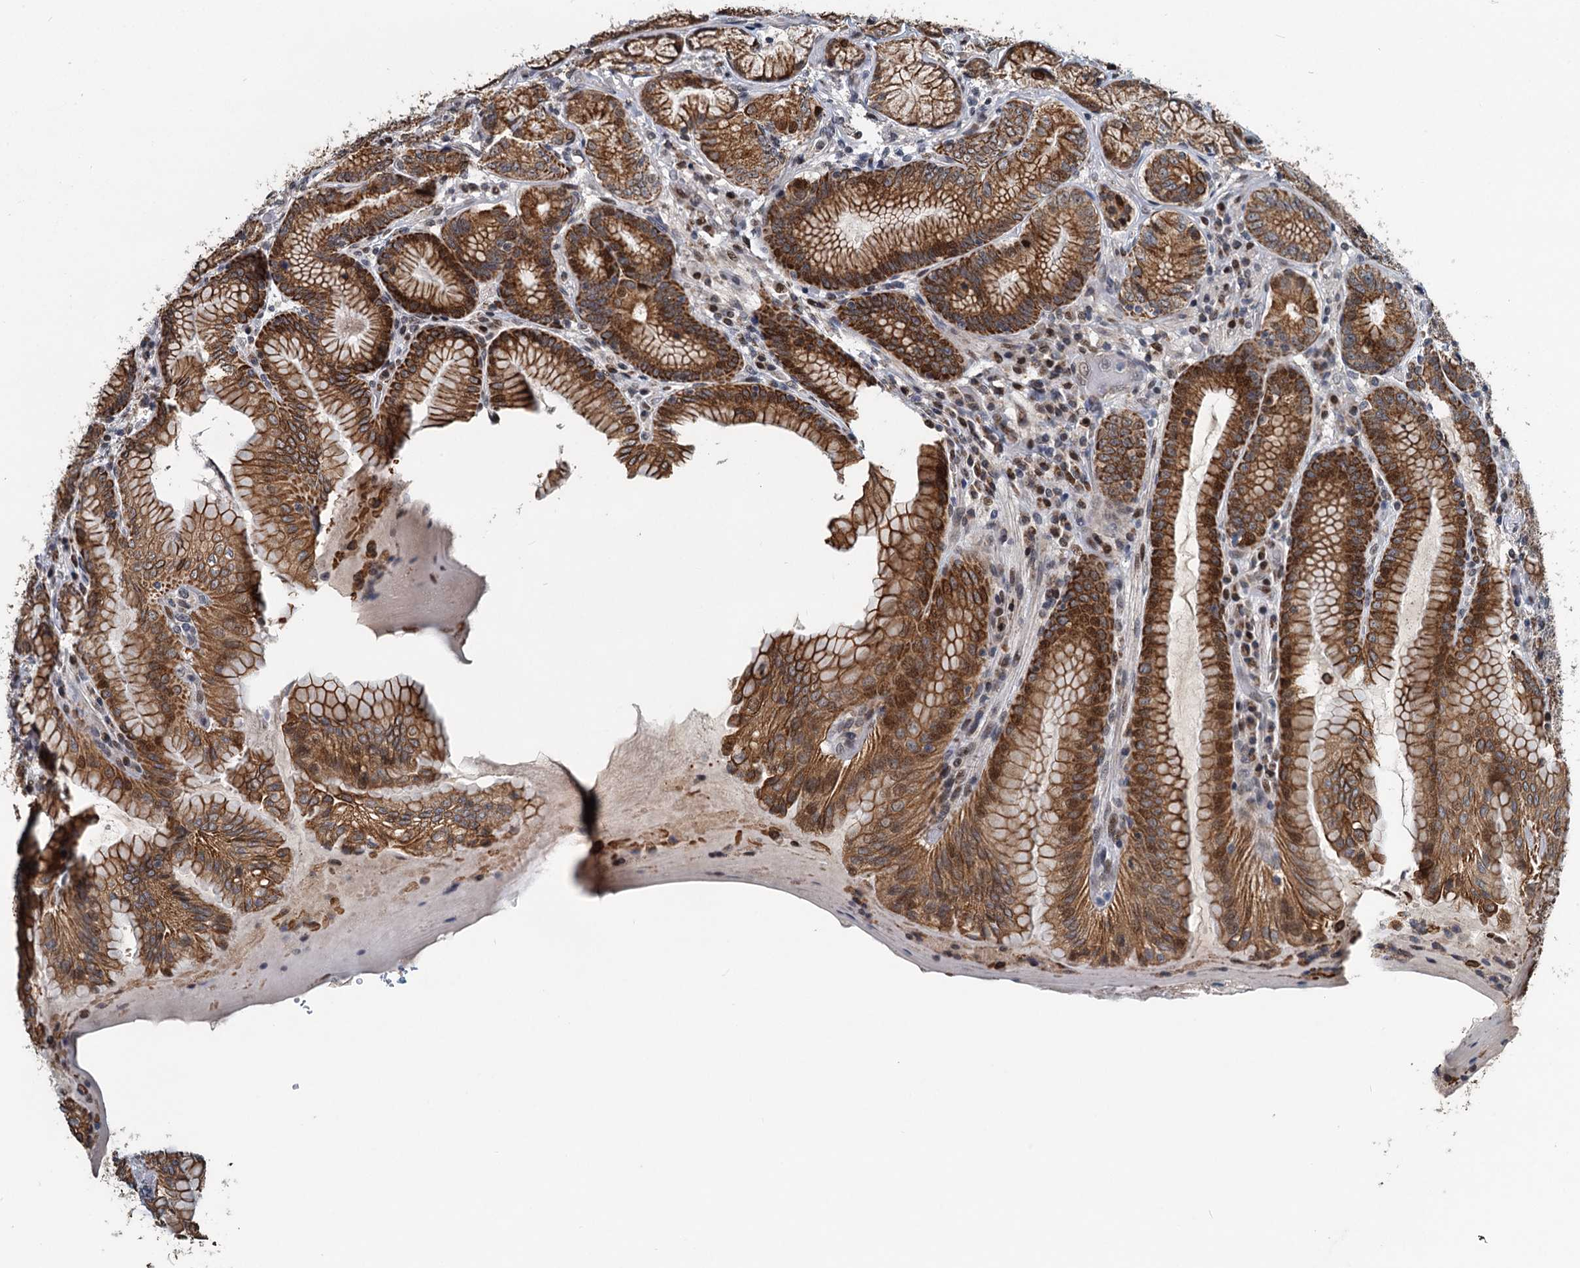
{"staining": {"intensity": "strong", "quantity": ">75%", "location": "cytoplasmic/membranous"}, "tissue": "stomach", "cell_type": "Glandular cells", "image_type": "normal", "snomed": [{"axis": "morphology", "description": "Normal tissue, NOS"}, {"axis": "topography", "description": "Stomach, upper"}, {"axis": "topography", "description": "Stomach, lower"}], "caption": "Immunohistochemistry (IHC) of benign human stomach shows high levels of strong cytoplasmic/membranous expression in about >75% of glandular cells. (DAB (3,3'-diaminobenzidine) IHC with brightfield microscopy, high magnification).", "gene": "RITA1", "patient": {"sex": "female", "age": 76}}